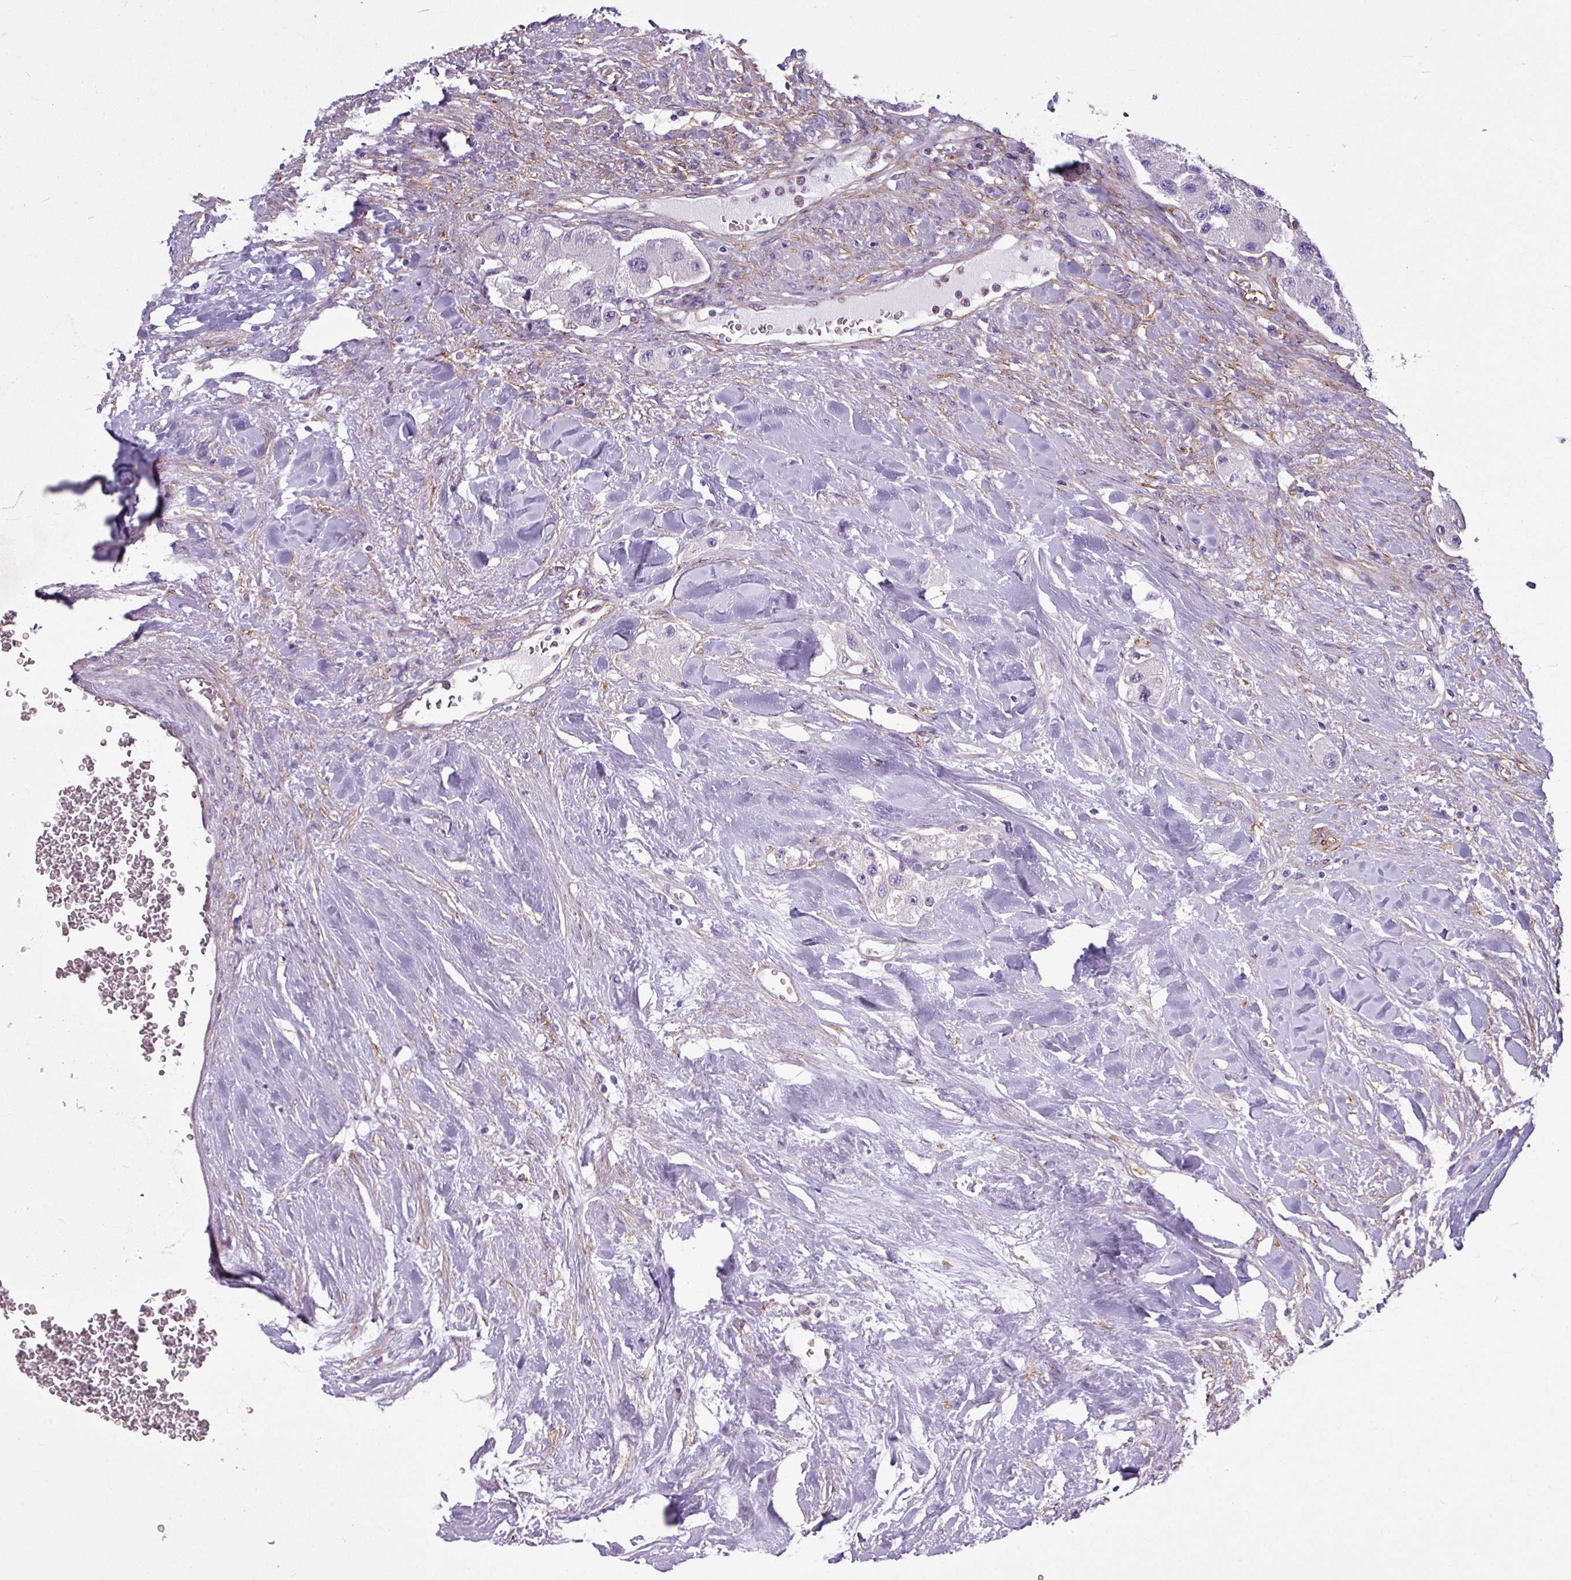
{"staining": {"intensity": "negative", "quantity": "none", "location": "none"}, "tissue": "carcinoid", "cell_type": "Tumor cells", "image_type": "cancer", "snomed": [{"axis": "morphology", "description": "Carcinoid, malignant, NOS"}, {"axis": "topography", "description": "Pancreas"}], "caption": "Tumor cells show no significant positivity in carcinoid.", "gene": "XNDC1N", "patient": {"sex": "male", "age": 41}}